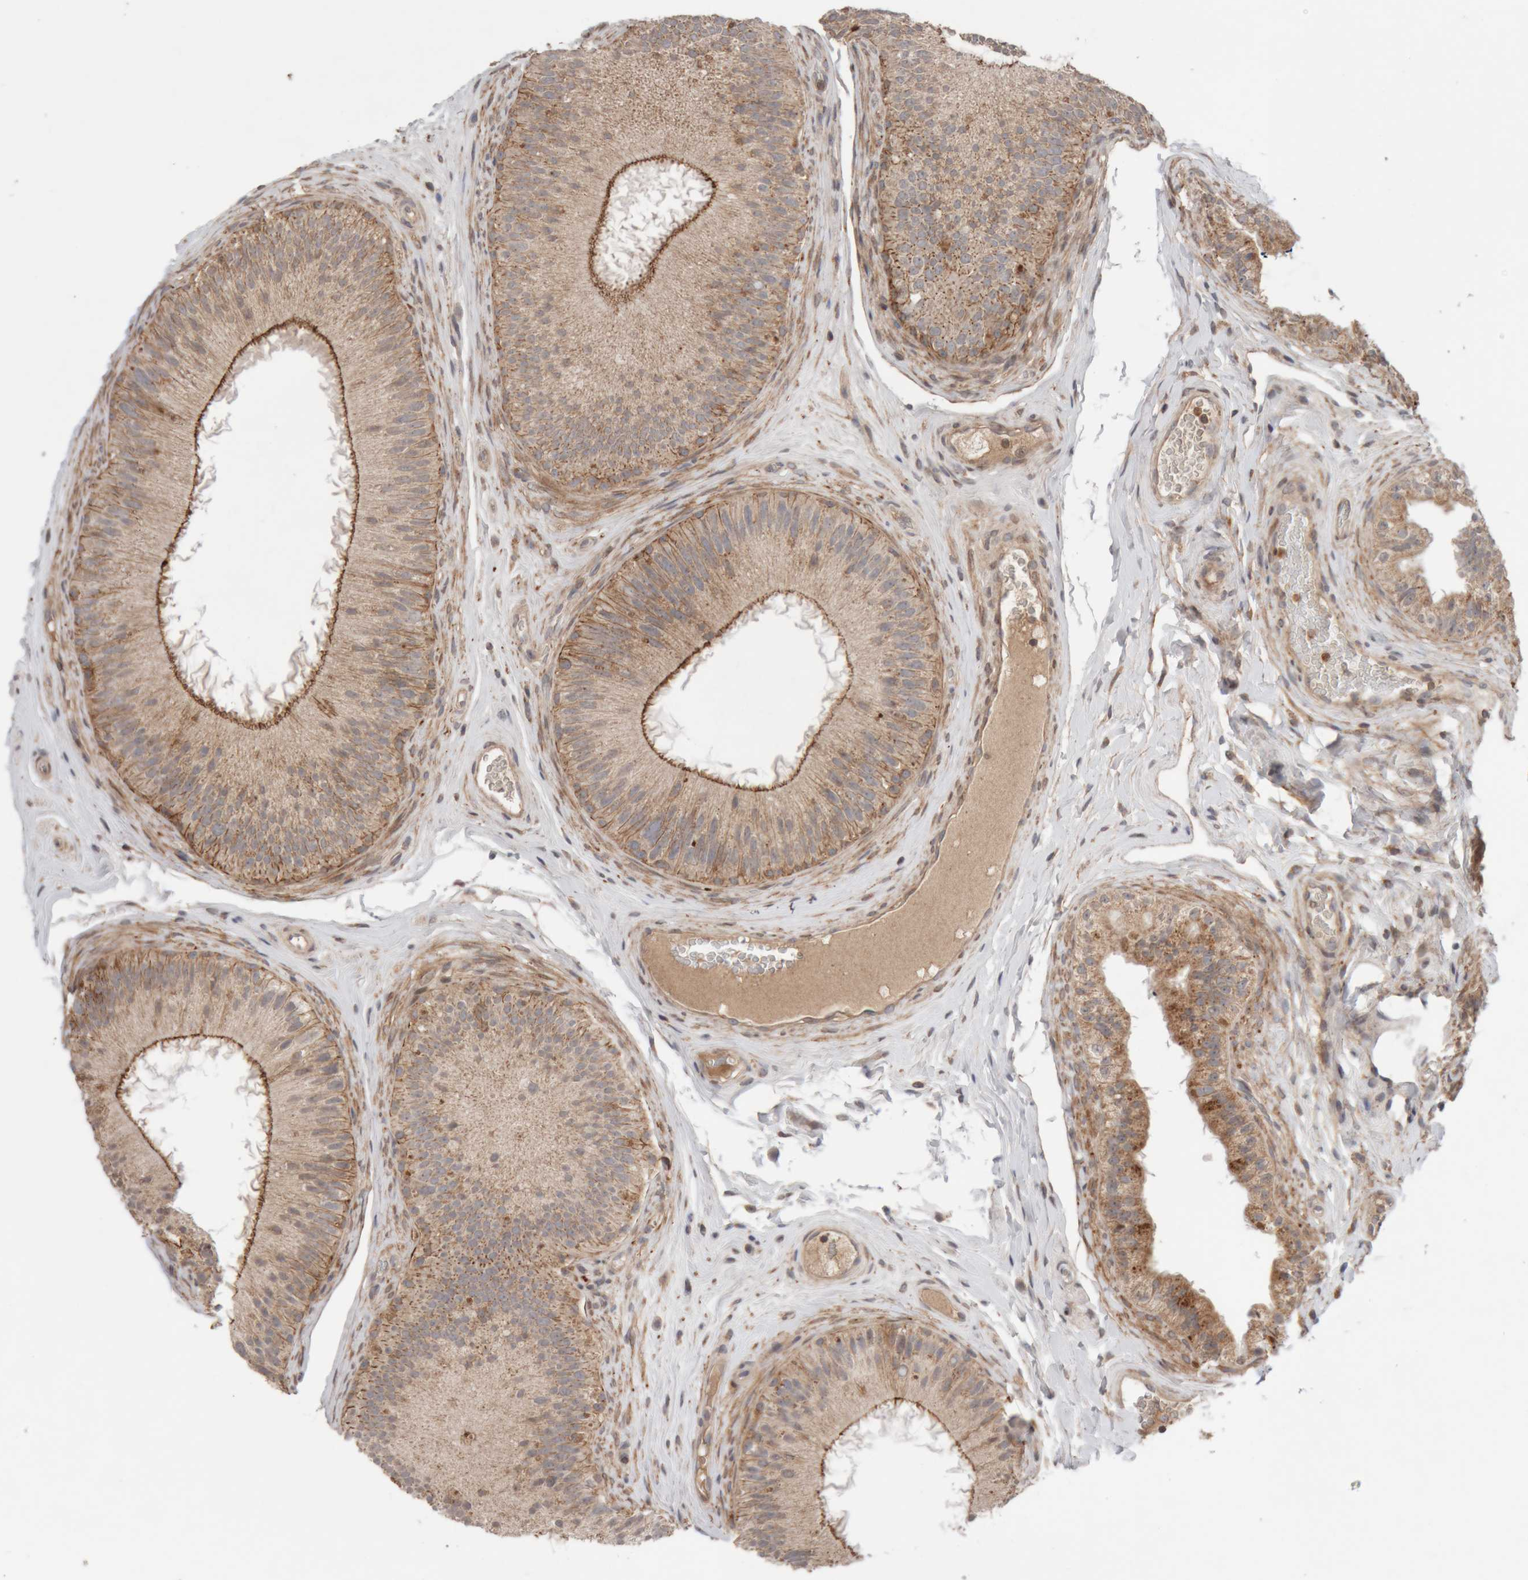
{"staining": {"intensity": "moderate", "quantity": ">75%", "location": "cytoplasmic/membranous"}, "tissue": "epididymis", "cell_type": "Glandular cells", "image_type": "normal", "snomed": [{"axis": "morphology", "description": "Normal tissue, NOS"}, {"axis": "topography", "description": "Epididymis"}], "caption": "Immunohistochemistry photomicrograph of benign human epididymis stained for a protein (brown), which exhibits medium levels of moderate cytoplasmic/membranous positivity in about >75% of glandular cells.", "gene": "KIF21B", "patient": {"sex": "male", "age": 45}}